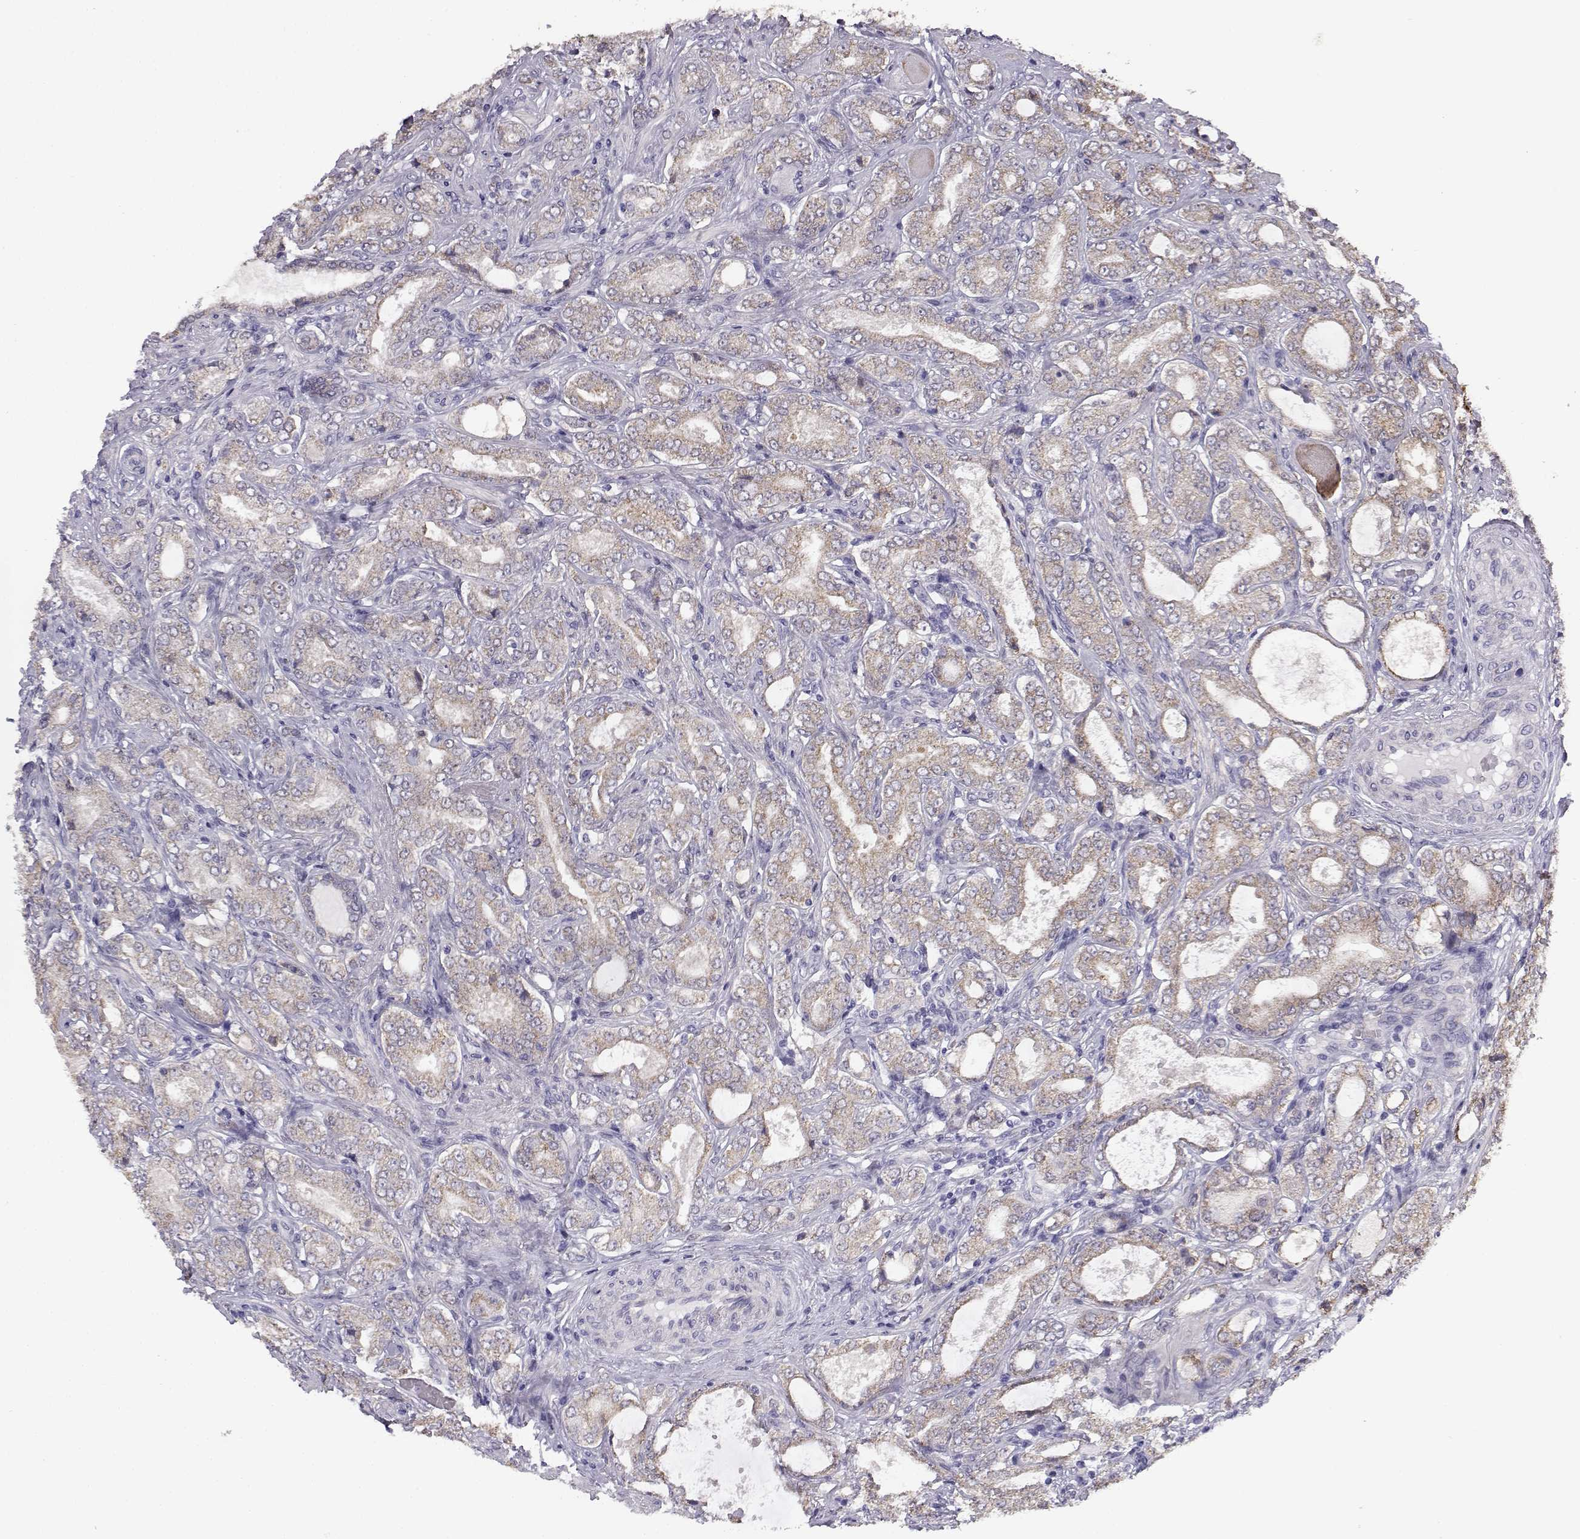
{"staining": {"intensity": "weak", "quantity": "25%-75%", "location": "cytoplasmic/membranous"}, "tissue": "prostate cancer", "cell_type": "Tumor cells", "image_type": "cancer", "snomed": [{"axis": "morphology", "description": "Adenocarcinoma, NOS"}, {"axis": "topography", "description": "Prostate"}], "caption": "Prostate cancer stained with DAB (3,3'-diaminobenzidine) immunohistochemistry (IHC) shows low levels of weak cytoplasmic/membranous positivity in about 25%-75% of tumor cells.", "gene": "KCNMB4", "patient": {"sex": "male", "age": 64}}